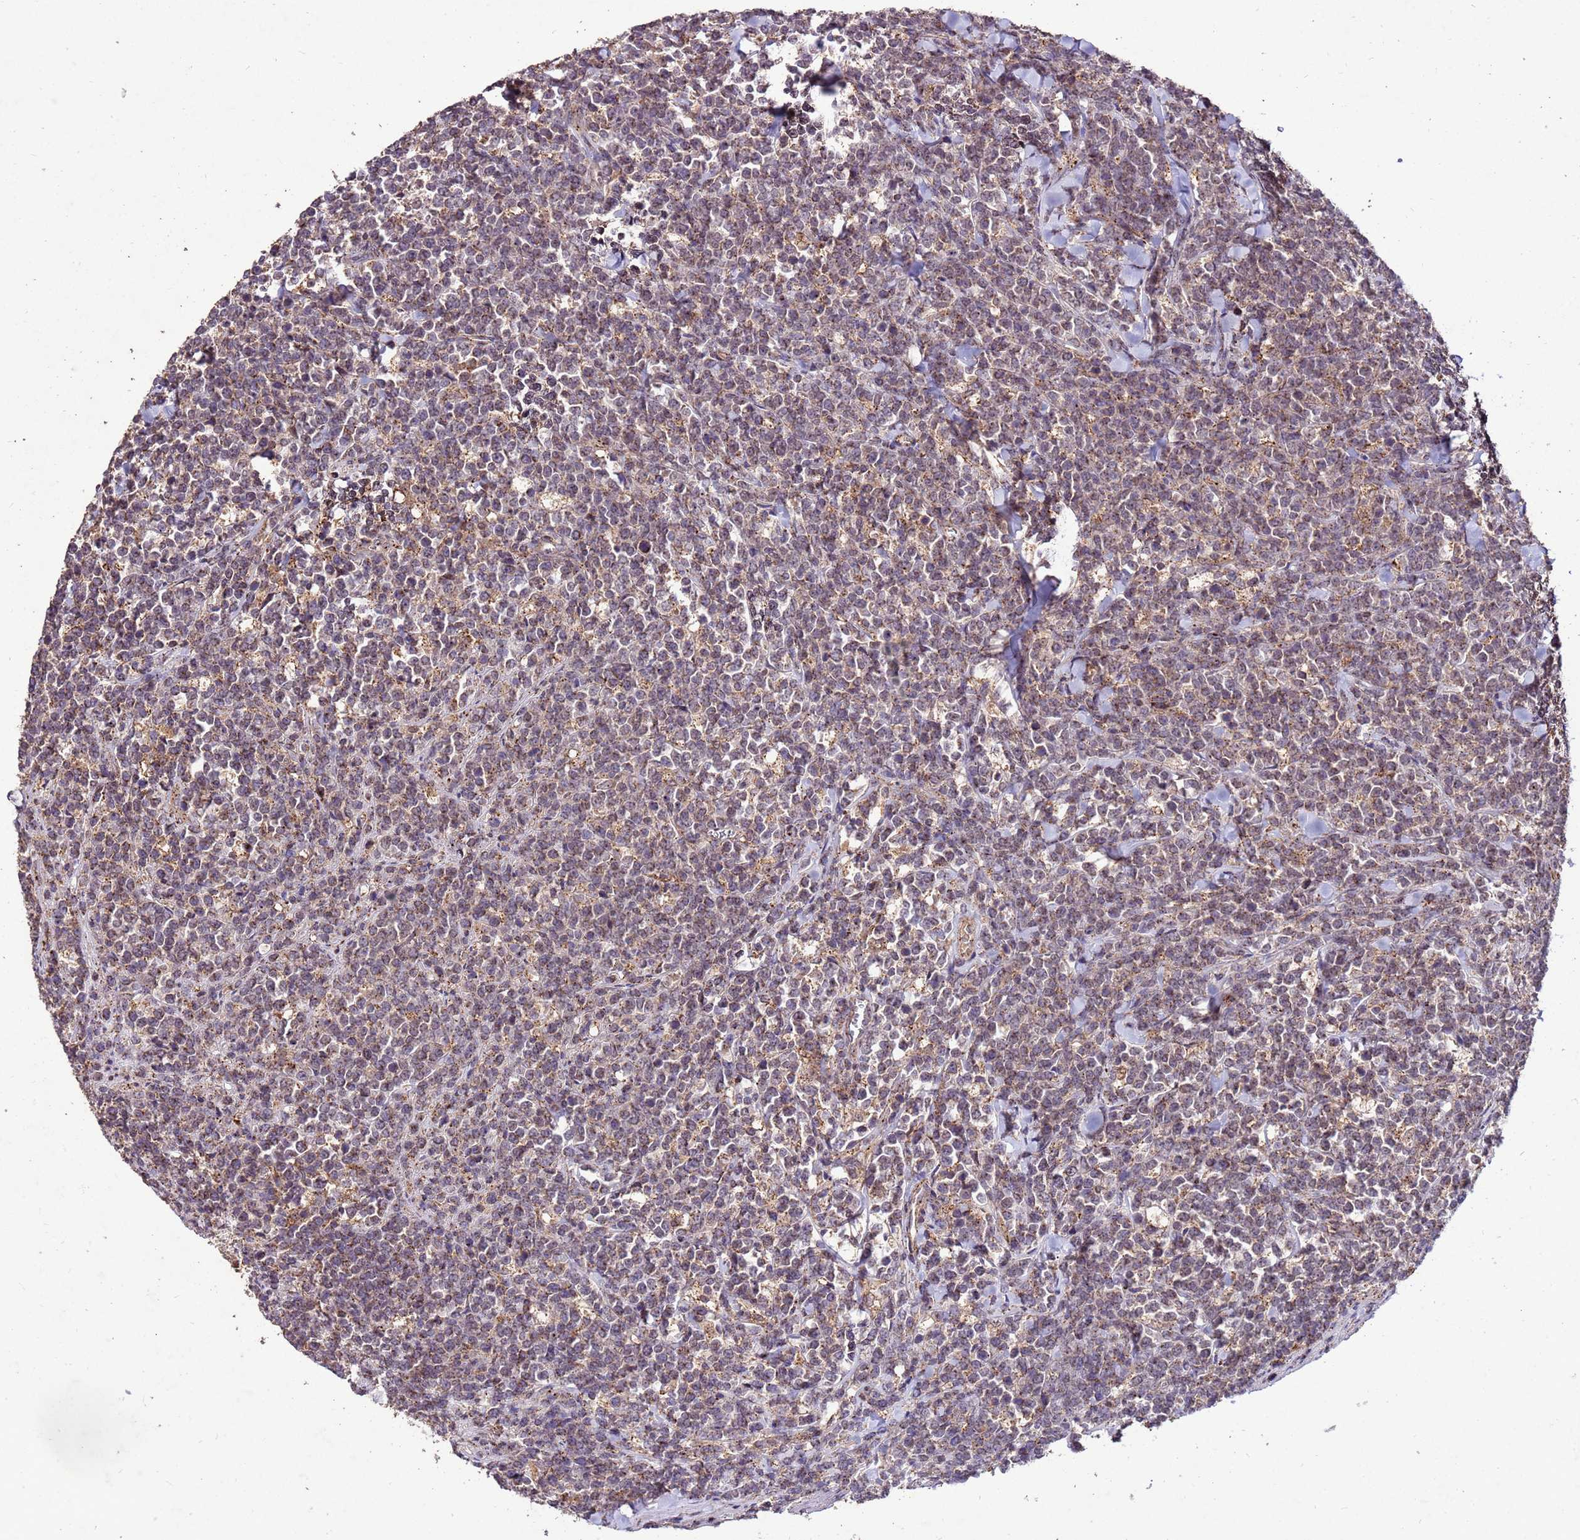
{"staining": {"intensity": "moderate", "quantity": "25%-75%", "location": "cytoplasmic/membranous"}, "tissue": "lymphoma", "cell_type": "Tumor cells", "image_type": "cancer", "snomed": [{"axis": "morphology", "description": "Malignant lymphoma, non-Hodgkin's type, High grade"}, {"axis": "topography", "description": "Small intestine"}], "caption": "A medium amount of moderate cytoplasmic/membranous expression is present in approximately 25%-75% of tumor cells in lymphoma tissue.", "gene": "TOR4A", "patient": {"sex": "male", "age": 8}}